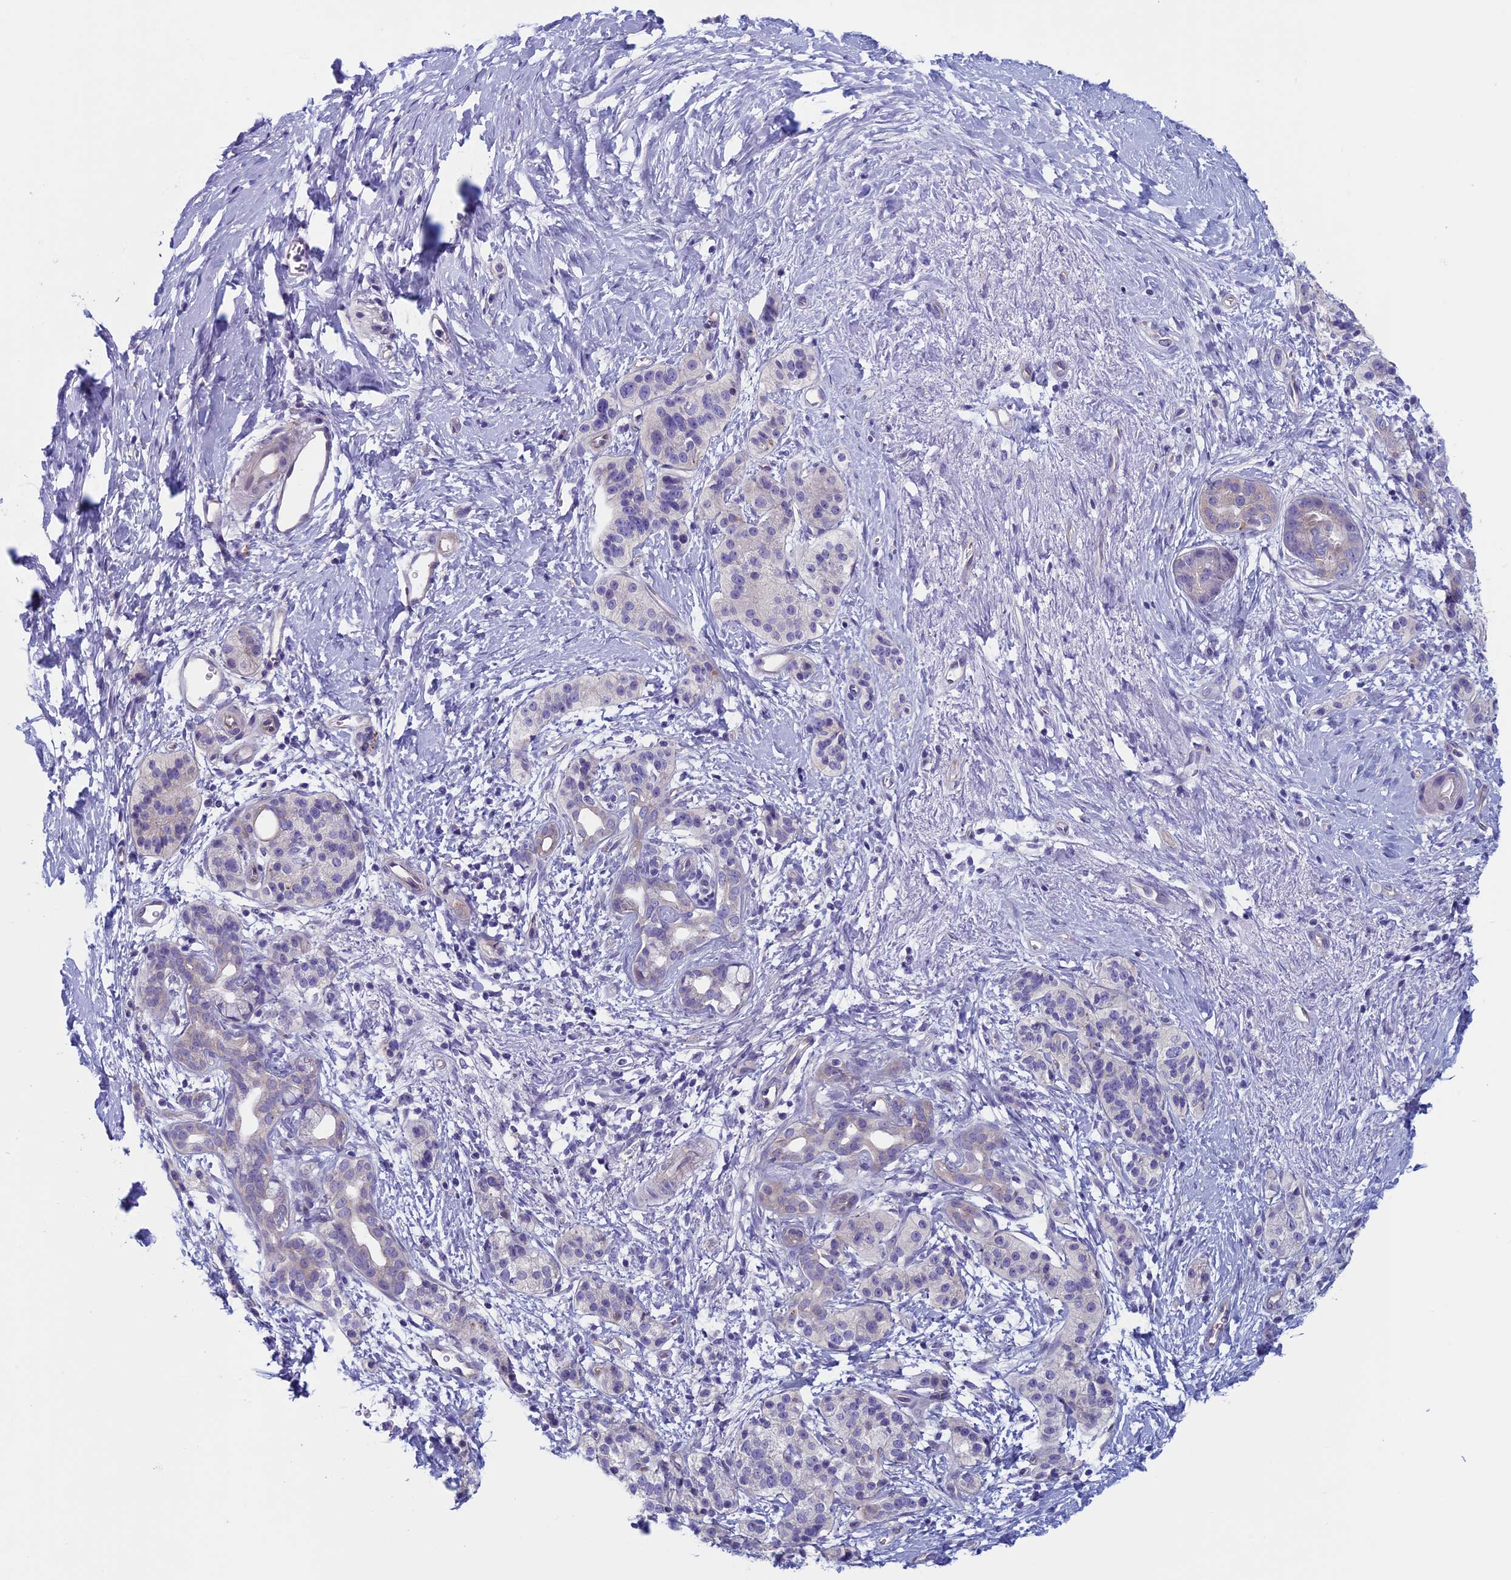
{"staining": {"intensity": "negative", "quantity": "none", "location": "none"}, "tissue": "pancreatic cancer", "cell_type": "Tumor cells", "image_type": "cancer", "snomed": [{"axis": "morphology", "description": "Adenocarcinoma, NOS"}, {"axis": "topography", "description": "Pancreas"}], "caption": "Immunohistochemistry (IHC) photomicrograph of human pancreatic adenocarcinoma stained for a protein (brown), which exhibits no expression in tumor cells.", "gene": "CNOT6L", "patient": {"sex": "male", "age": 50}}